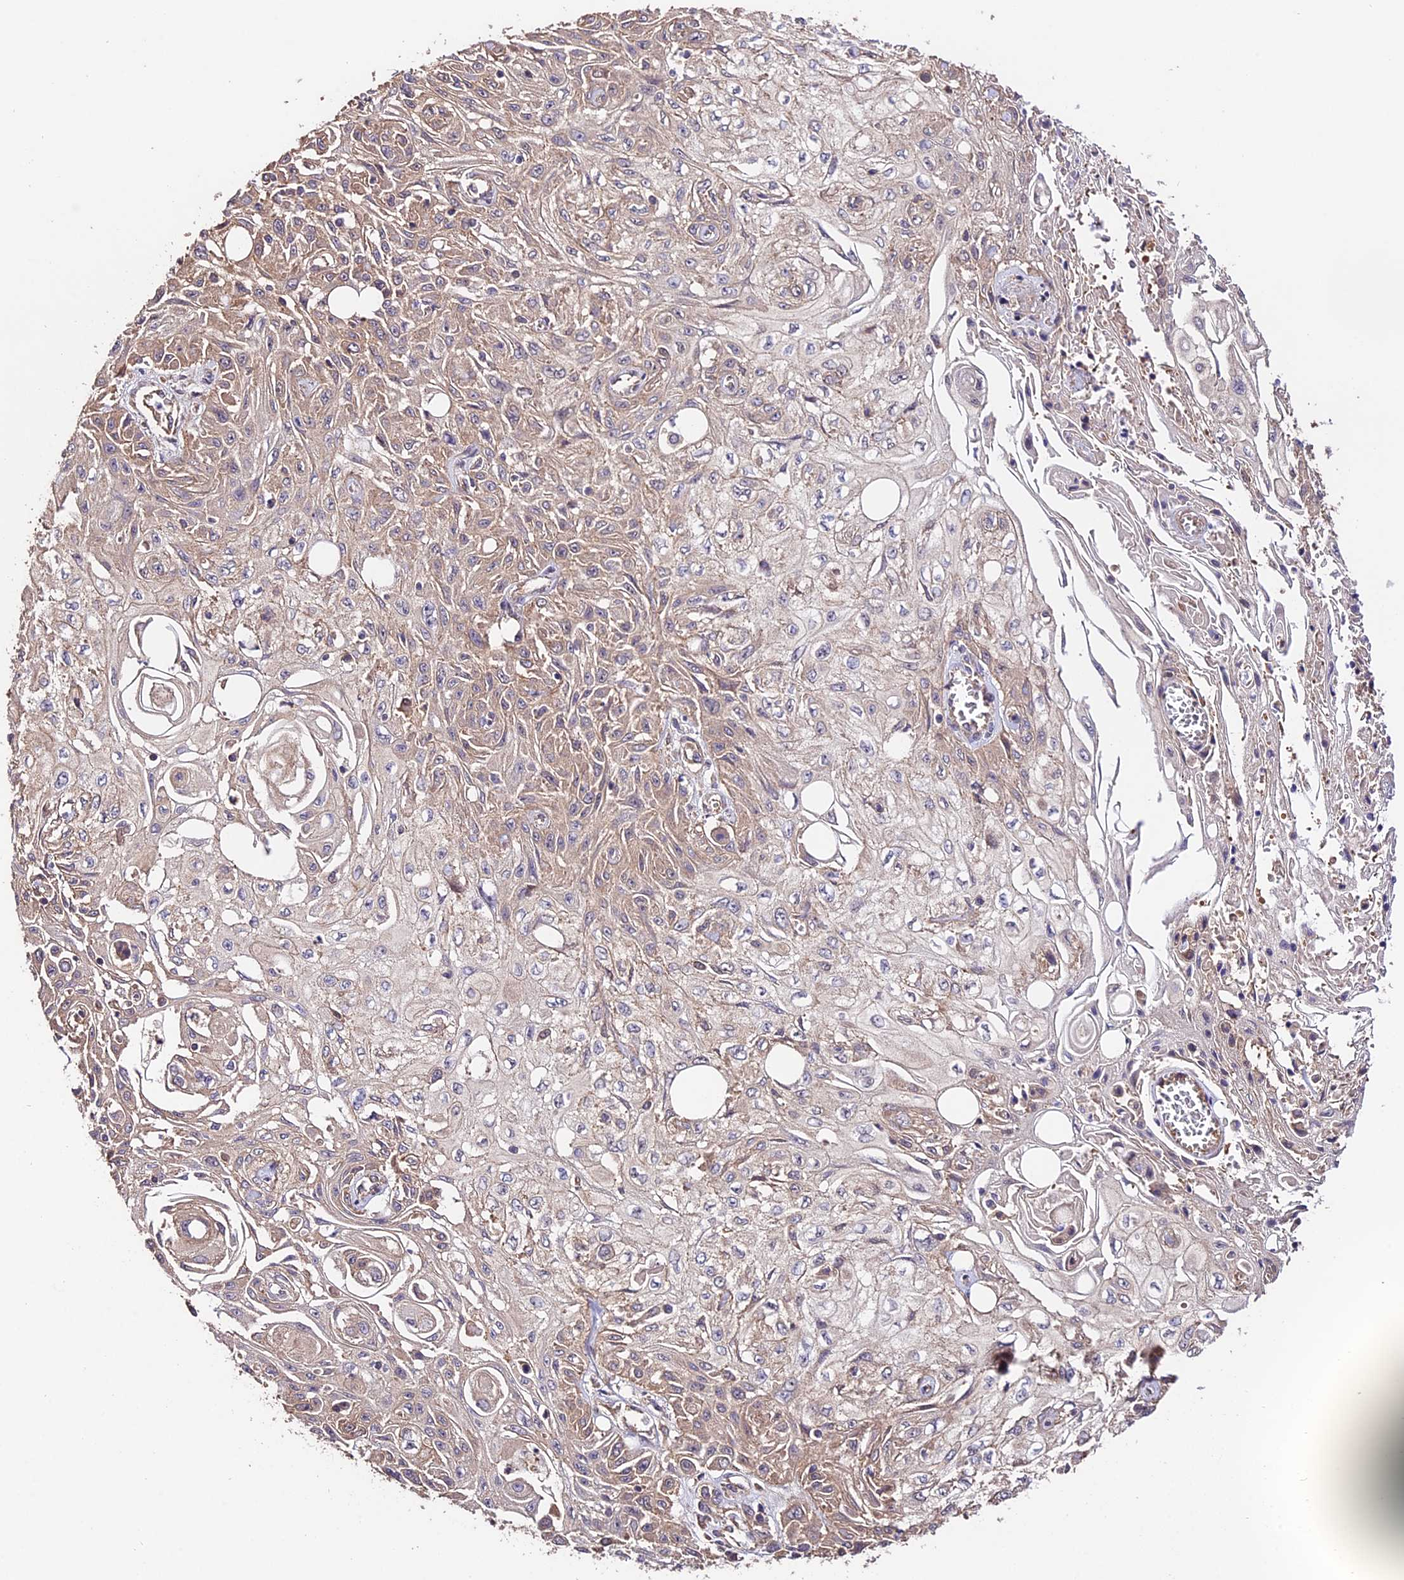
{"staining": {"intensity": "weak", "quantity": "25%-75%", "location": "cytoplasmic/membranous"}, "tissue": "skin cancer", "cell_type": "Tumor cells", "image_type": "cancer", "snomed": [{"axis": "morphology", "description": "Squamous cell carcinoma, NOS"}, {"axis": "morphology", "description": "Squamous cell carcinoma, metastatic, NOS"}, {"axis": "topography", "description": "Skin"}, {"axis": "topography", "description": "Lymph node"}], "caption": "Immunohistochemistry (IHC) micrograph of neoplastic tissue: metastatic squamous cell carcinoma (skin) stained using immunohistochemistry (IHC) demonstrates low levels of weak protein expression localized specifically in the cytoplasmic/membranous of tumor cells, appearing as a cytoplasmic/membranous brown color.", "gene": "CES3", "patient": {"sex": "male", "age": 75}}